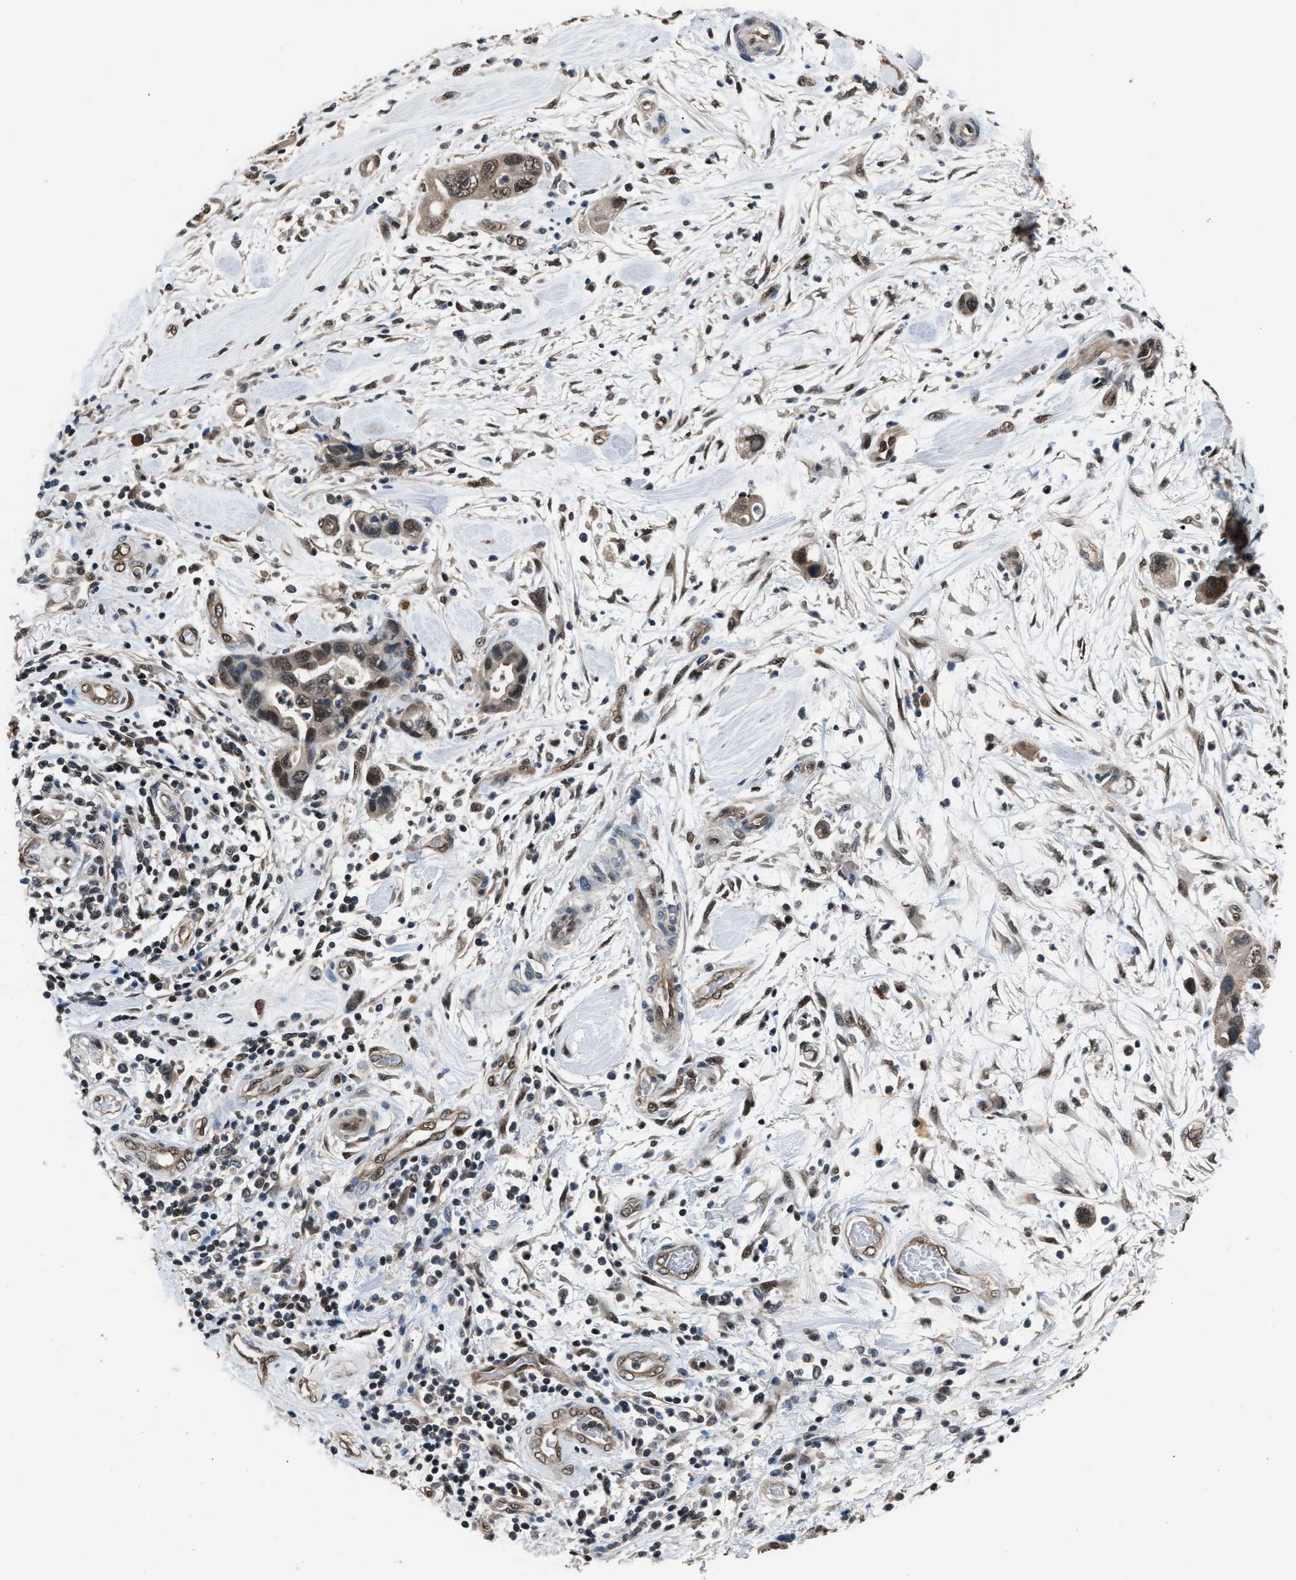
{"staining": {"intensity": "moderate", "quantity": ">75%", "location": "nuclear"}, "tissue": "pancreatic cancer", "cell_type": "Tumor cells", "image_type": "cancer", "snomed": [{"axis": "morphology", "description": "Adenocarcinoma, NOS"}, {"axis": "topography", "description": "Pancreas"}], "caption": "This is an image of IHC staining of pancreatic cancer, which shows moderate positivity in the nuclear of tumor cells.", "gene": "DFFA", "patient": {"sex": "female", "age": 70}}